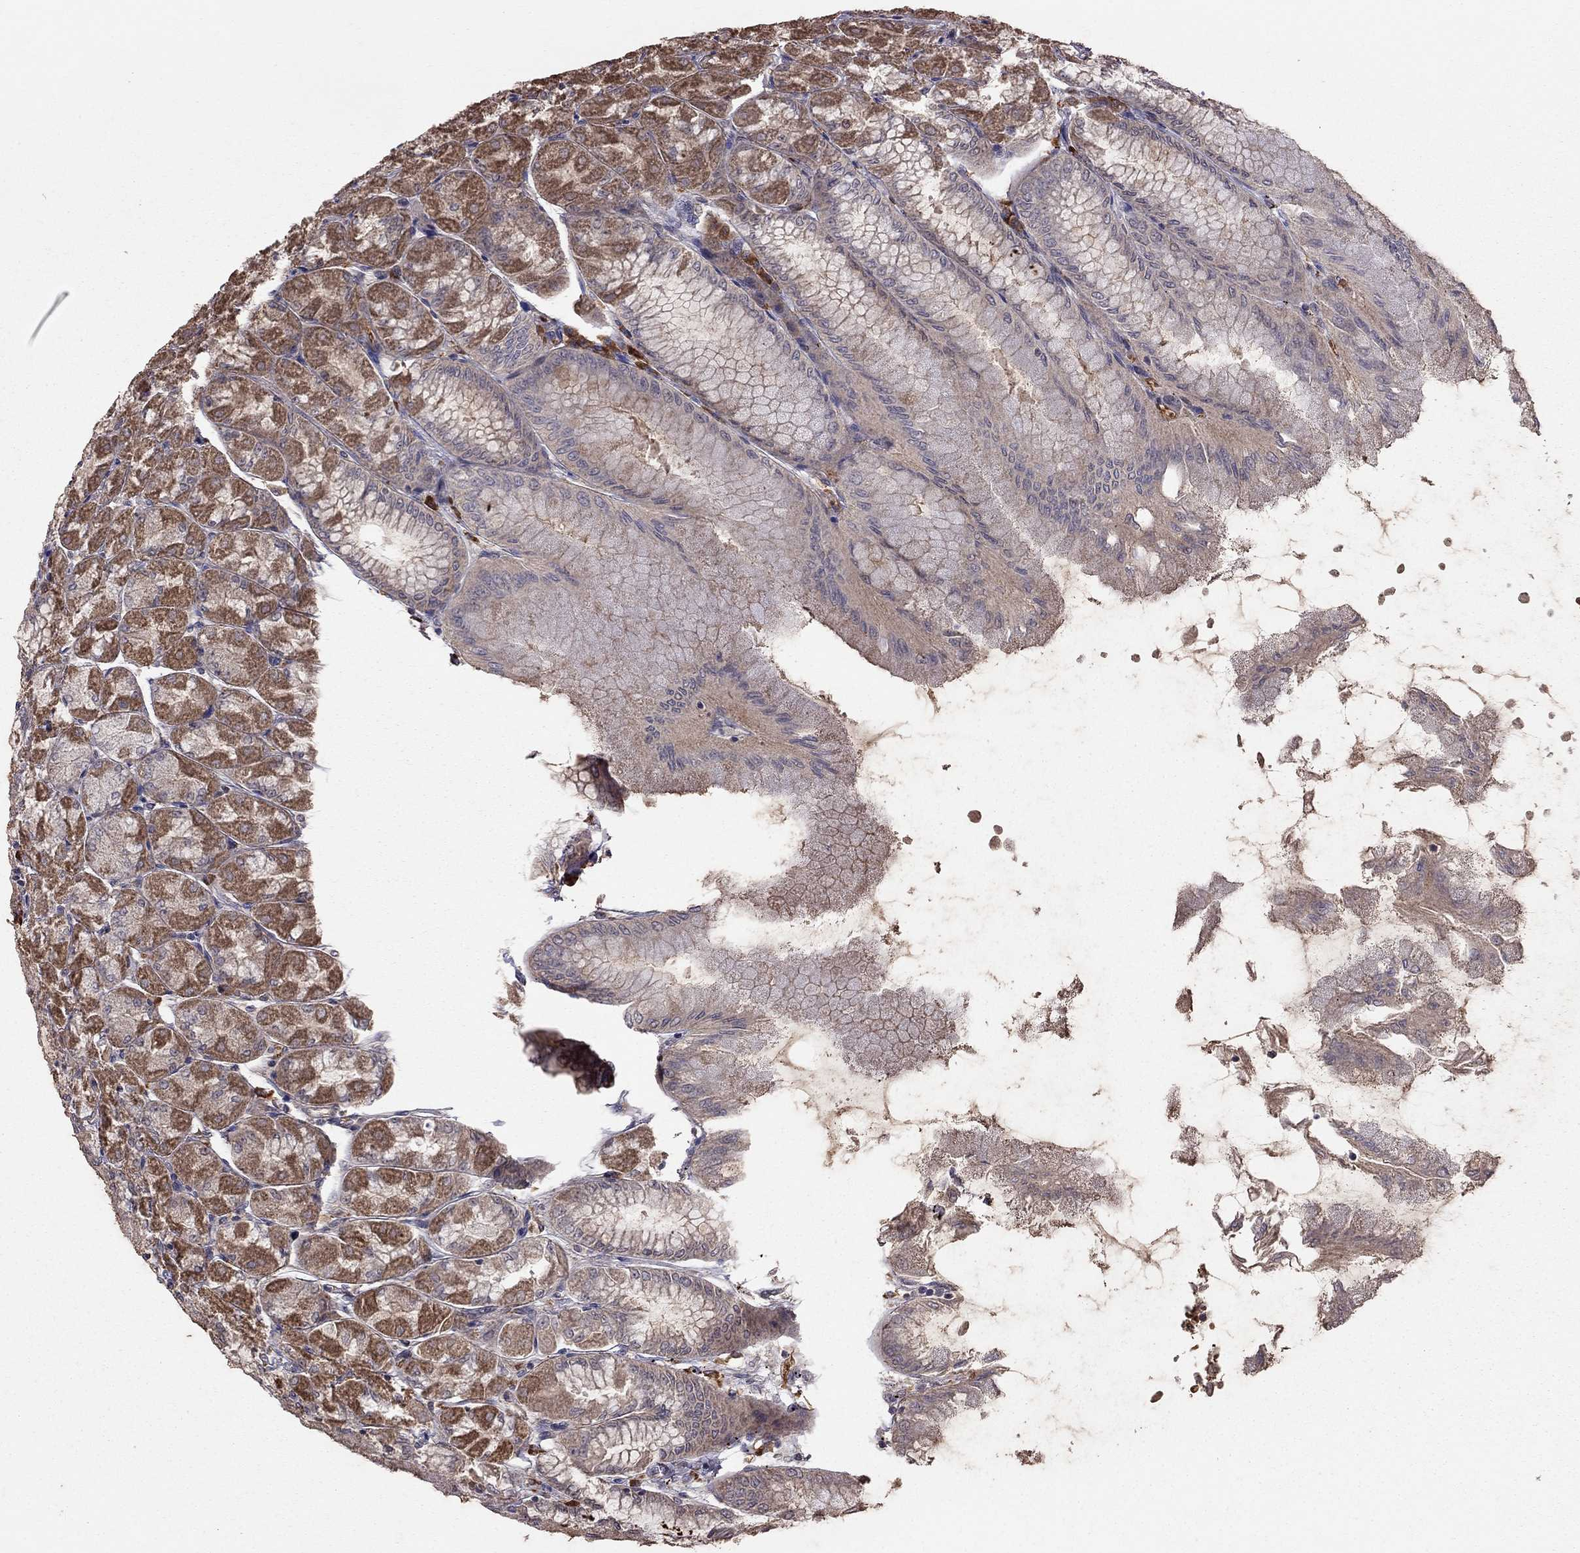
{"staining": {"intensity": "moderate", "quantity": "25%-75%", "location": "cytoplasmic/membranous"}, "tissue": "stomach", "cell_type": "Glandular cells", "image_type": "normal", "snomed": [{"axis": "morphology", "description": "Normal tissue, NOS"}, {"axis": "topography", "description": "Stomach, upper"}], "caption": "Immunohistochemical staining of normal stomach reveals moderate cytoplasmic/membranous protein expression in approximately 25%-75% of glandular cells.", "gene": "PIK3CG", "patient": {"sex": "male", "age": 60}}